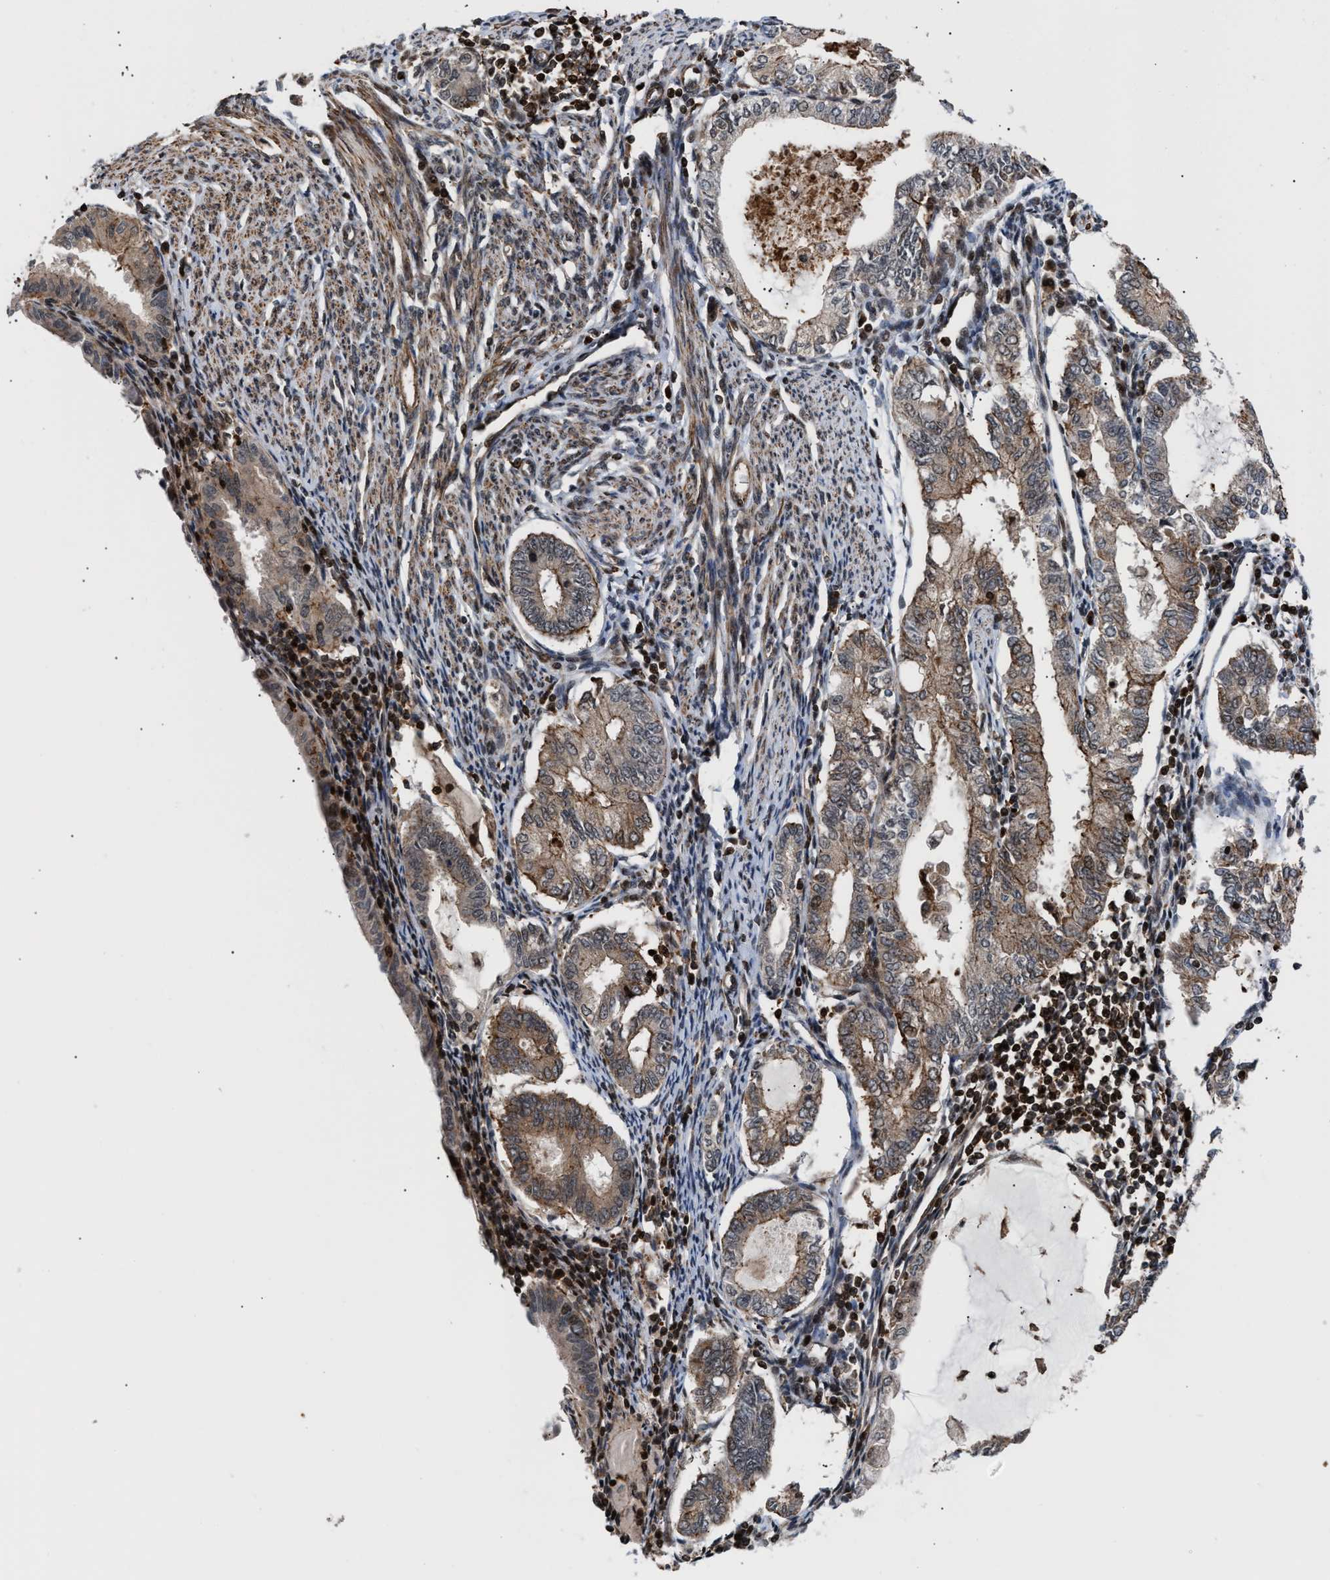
{"staining": {"intensity": "weak", "quantity": ">75%", "location": "cytoplasmic/membranous,nuclear"}, "tissue": "endometrial cancer", "cell_type": "Tumor cells", "image_type": "cancer", "snomed": [{"axis": "morphology", "description": "Adenocarcinoma, NOS"}, {"axis": "topography", "description": "Endometrium"}], "caption": "The histopathology image displays a brown stain indicating the presence of a protein in the cytoplasmic/membranous and nuclear of tumor cells in endometrial cancer (adenocarcinoma).", "gene": "STAU2", "patient": {"sex": "female", "age": 86}}